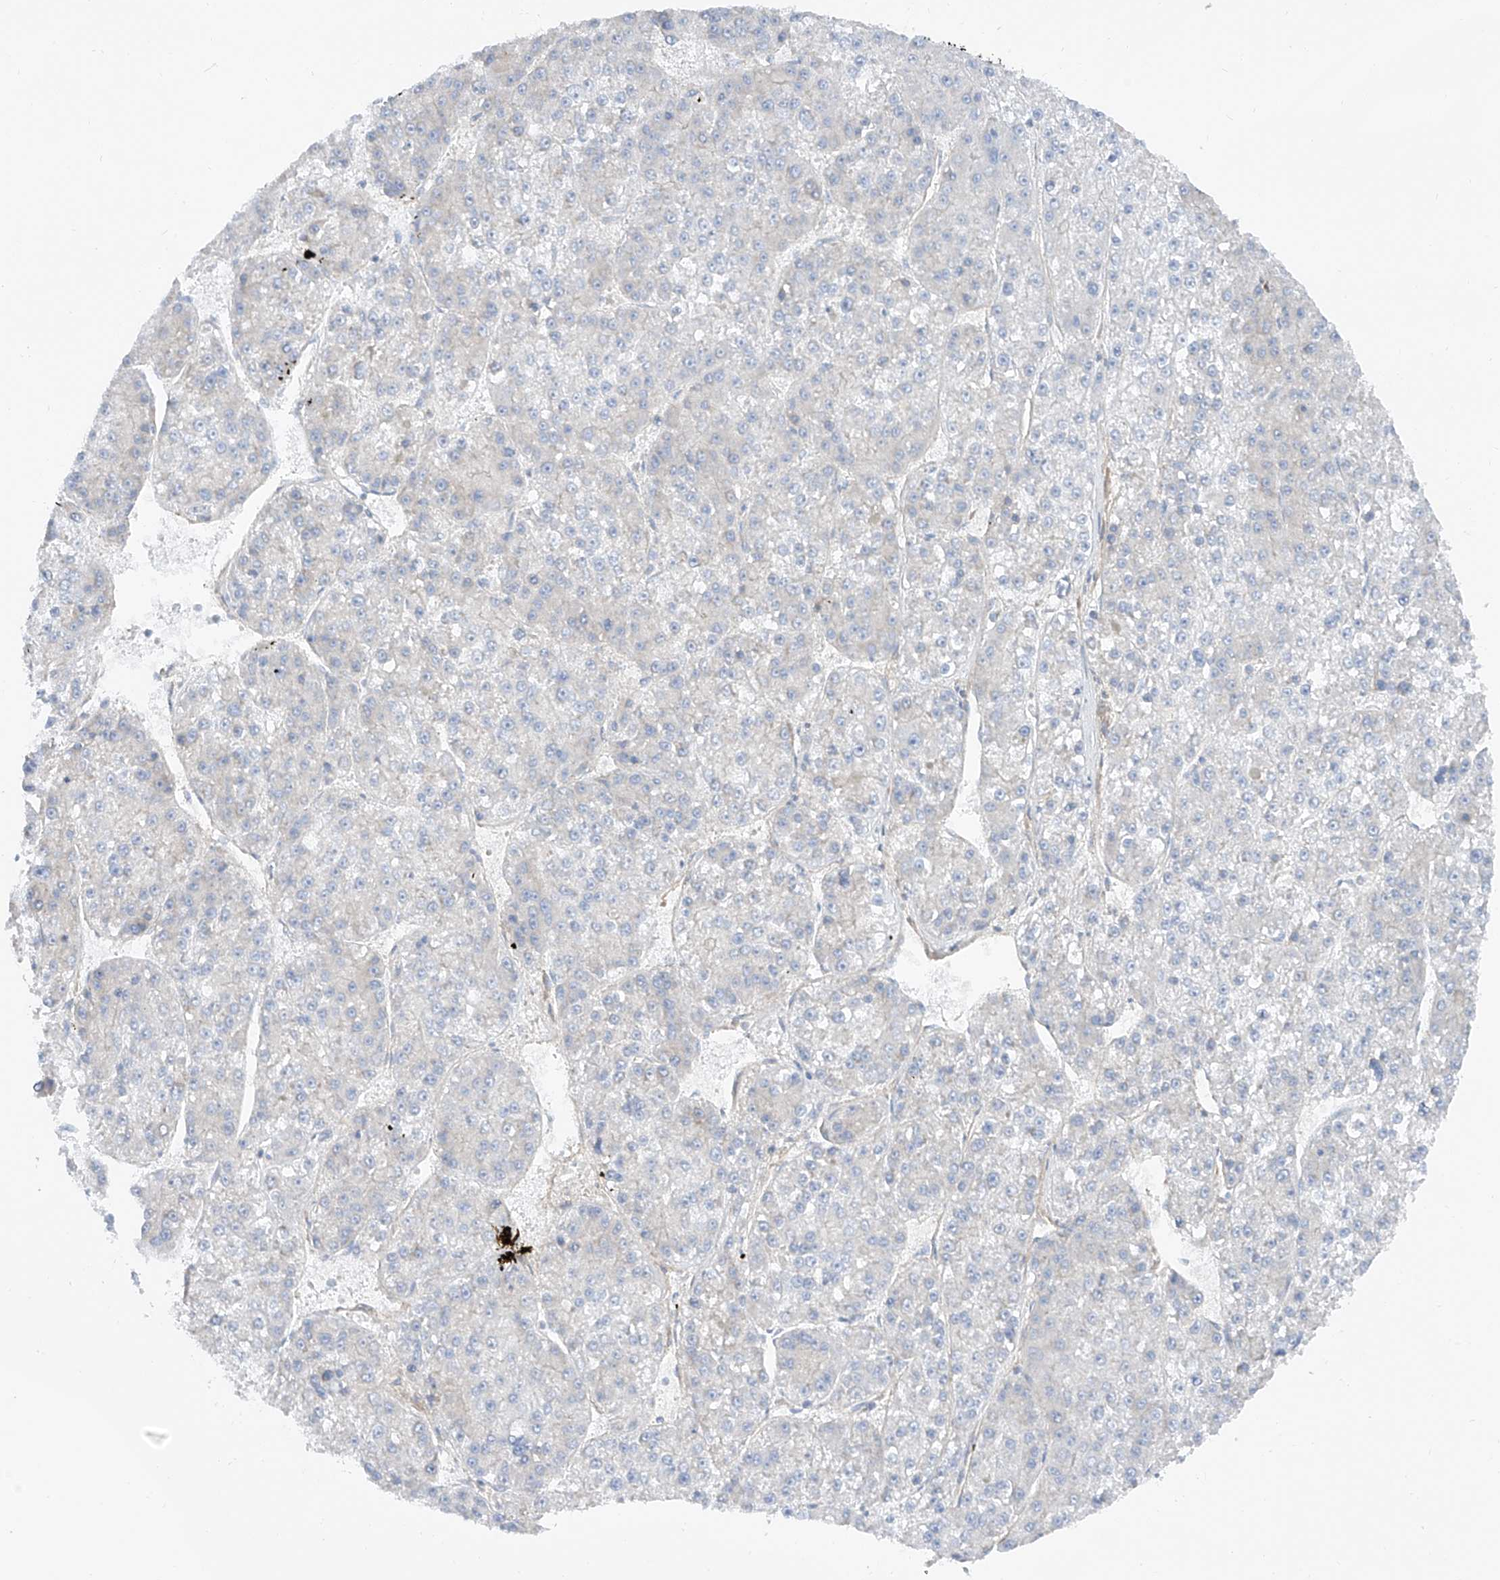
{"staining": {"intensity": "negative", "quantity": "none", "location": "none"}, "tissue": "liver cancer", "cell_type": "Tumor cells", "image_type": "cancer", "snomed": [{"axis": "morphology", "description": "Carcinoma, Hepatocellular, NOS"}, {"axis": "topography", "description": "Liver"}], "caption": "Immunohistochemical staining of human liver cancer (hepatocellular carcinoma) exhibits no significant expression in tumor cells.", "gene": "LCA5", "patient": {"sex": "female", "age": 73}}